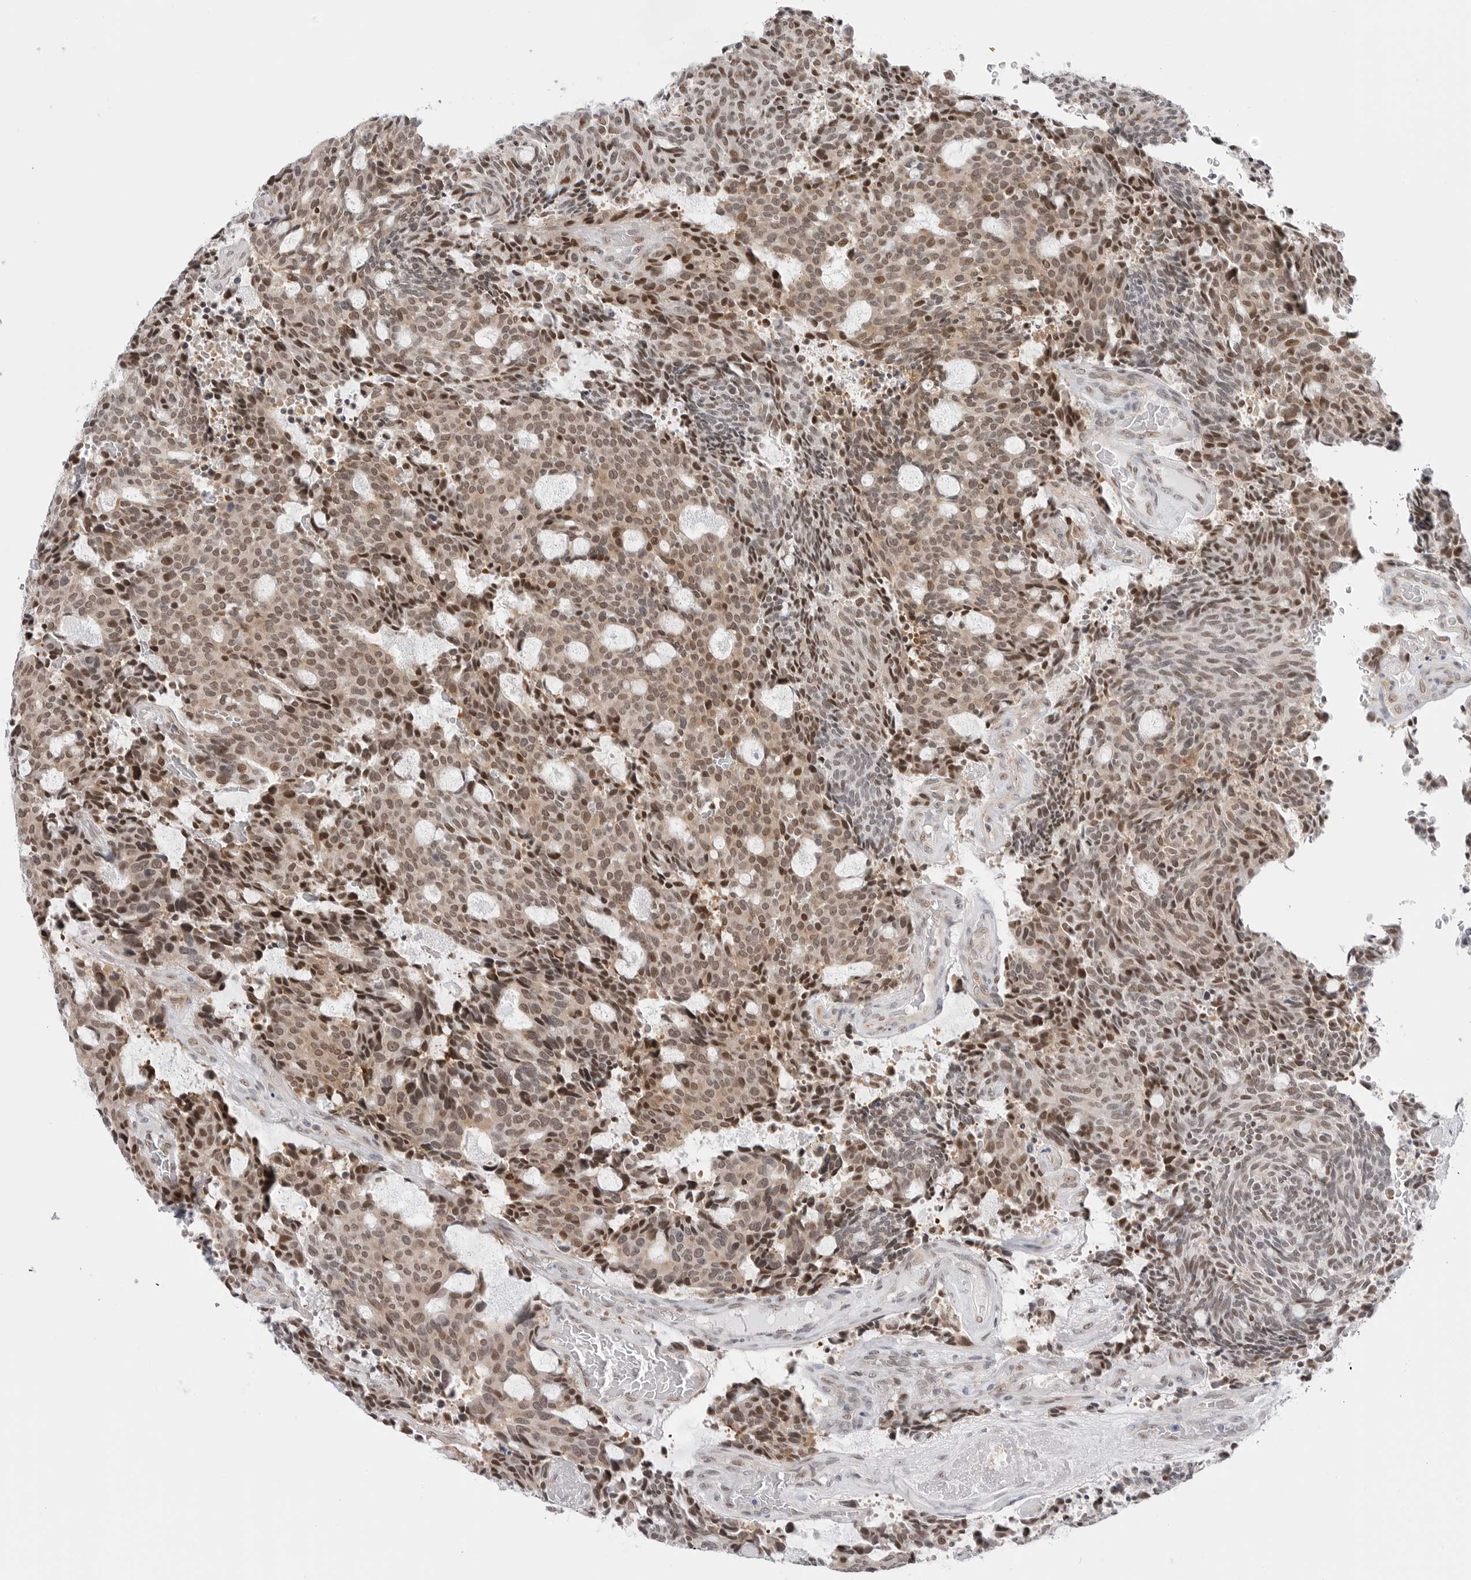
{"staining": {"intensity": "moderate", "quantity": ">75%", "location": "cytoplasmic/membranous,nuclear"}, "tissue": "carcinoid", "cell_type": "Tumor cells", "image_type": "cancer", "snomed": [{"axis": "morphology", "description": "Carcinoid, malignant, NOS"}, {"axis": "topography", "description": "Pancreas"}], "caption": "Immunohistochemistry (IHC) of carcinoid exhibits medium levels of moderate cytoplasmic/membranous and nuclear positivity in approximately >75% of tumor cells. Using DAB (brown) and hematoxylin (blue) stains, captured at high magnification using brightfield microscopy.", "gene": "C1orf162", "patient": {"sex": "female", "age": 54}}